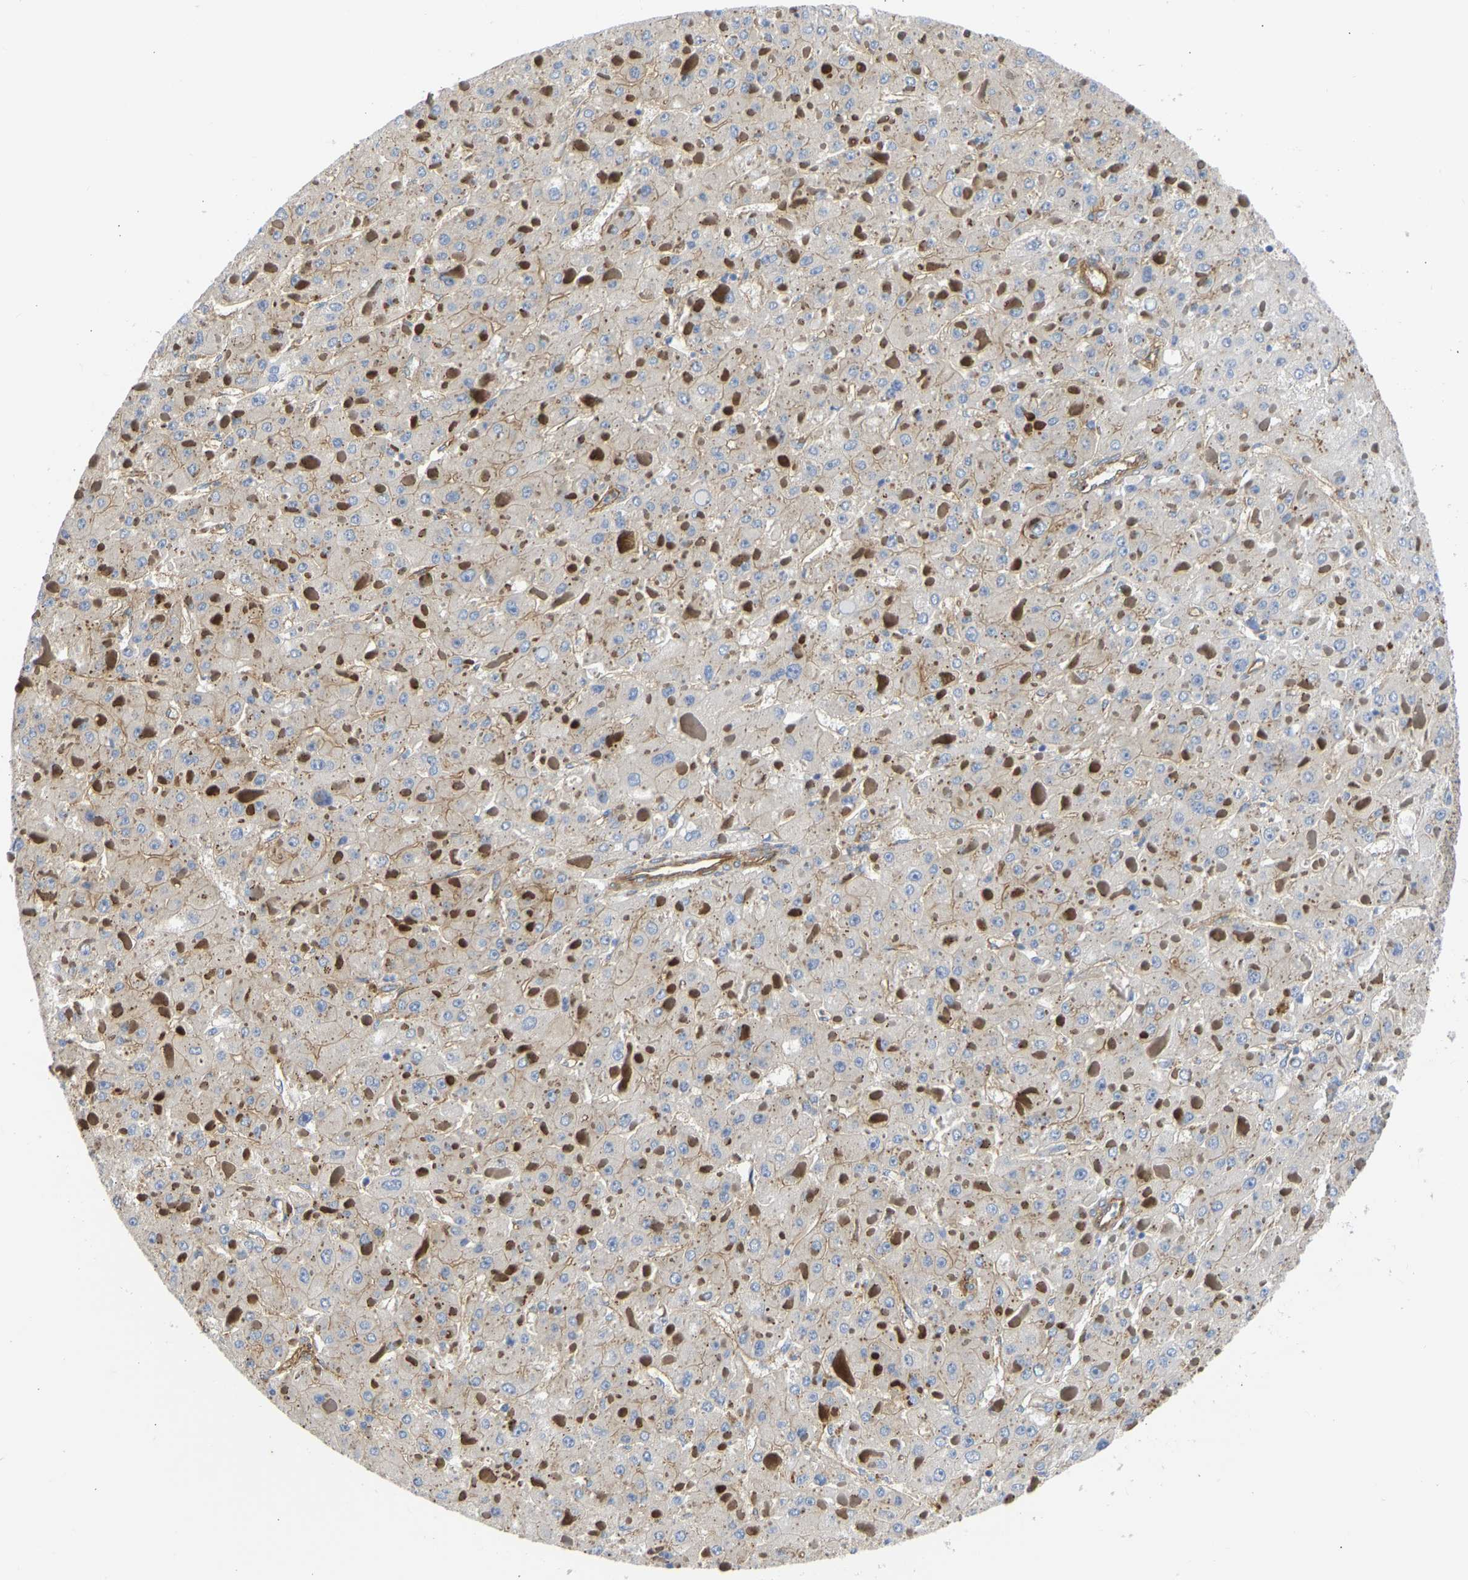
{"staining": {"intensity": "weak", "quantity": "<25%", "location": "cytoplasmic/membranous"}, "tissue": "liver cancer", "cell_type": "Tumor cells", "image_type": "cancer", "snomed": [{"axis": "morphology", "description": "Carcinoma, Hepatocellular, NOS"}, {"axis": "topography", "description": "Liver"}], "caption": "Protein analysis of liver hepatocellular carcinoma demonstrates no significant positivity in tumor cells.", "gene": "MYO1C", "patient": {"sex": "female", "age": 73}}